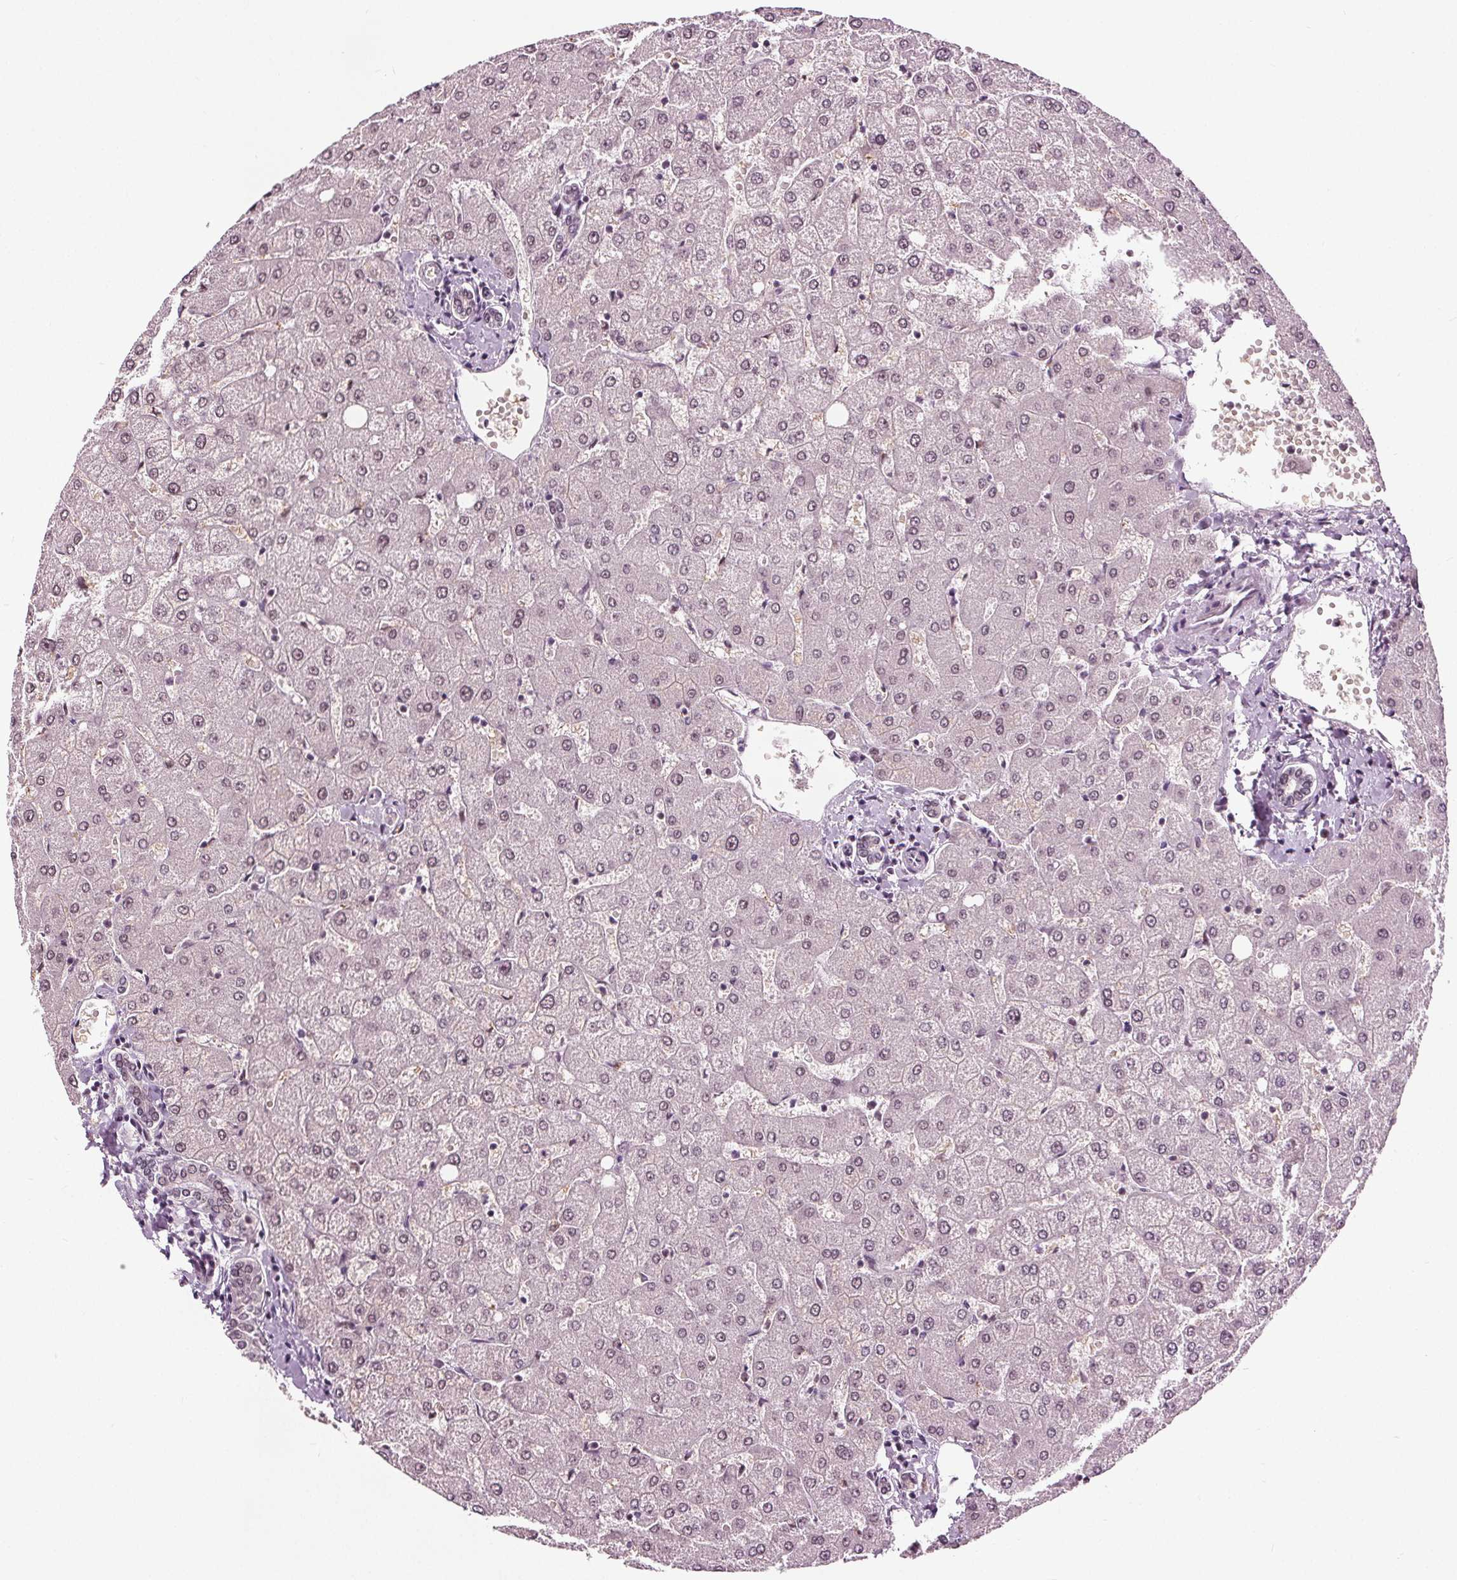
{"staining": {"intensity": "weak", "quantity": "25%-75%", "location": "nuclear"}, "tissue": "liver", "cell_type": "Cholangiocytes", "image_type": "normal", "snomed": [{"axis": "morphology", "description": "Normal tissue, NOS"}, {"axis": "topography", "description": "Liver"}], "caption": "Liver stained with DAB (3,3'-diaminobenzidine) immunohistochemistry displays low levels of weak nuclear expression in approximately 25%-75% of cholangiocytes.", "gene": "IWS1", "patient": {"sex": "female", "age": 54}}